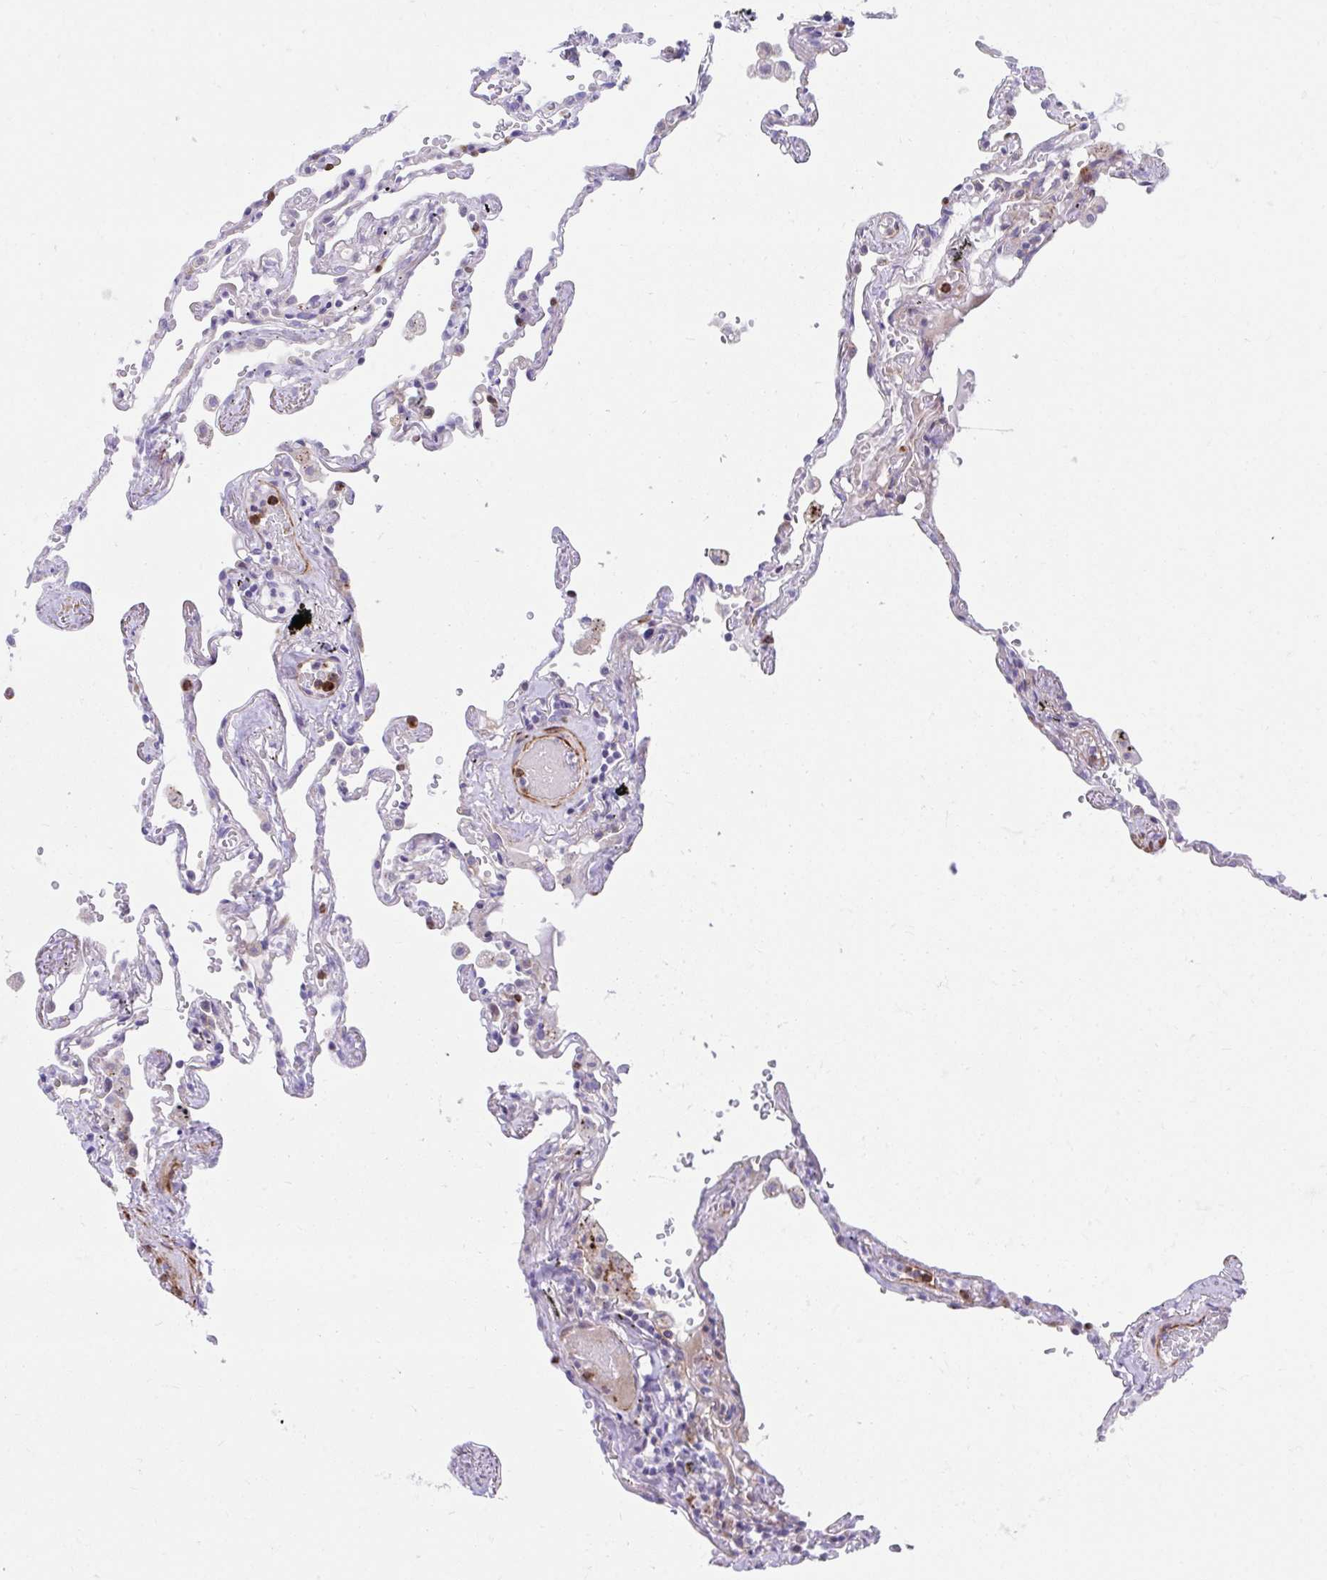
{"staining": {"intensity": "negative", "quantity": "none", "location": "none"}, "tissue": "lung", "cell_type": "Alveolar cells", "image_type": "normal", "snomed": [{"axis": "morphology", "description": "Normal tissue, NOS"}, {"axis": "topography", "description": "Lung"}], "caption": "Immunohistochemical staining of normal human lung reveals no significant expression in alveolar cells. Brightfield microscopy of IHC stained with DAB (3,3'-diaminobenzidine) (brown) and hematoxylin (blue), captured at high magnification.", "gene": "CSTB", "patient": {"sex": "female", "age": 67}}